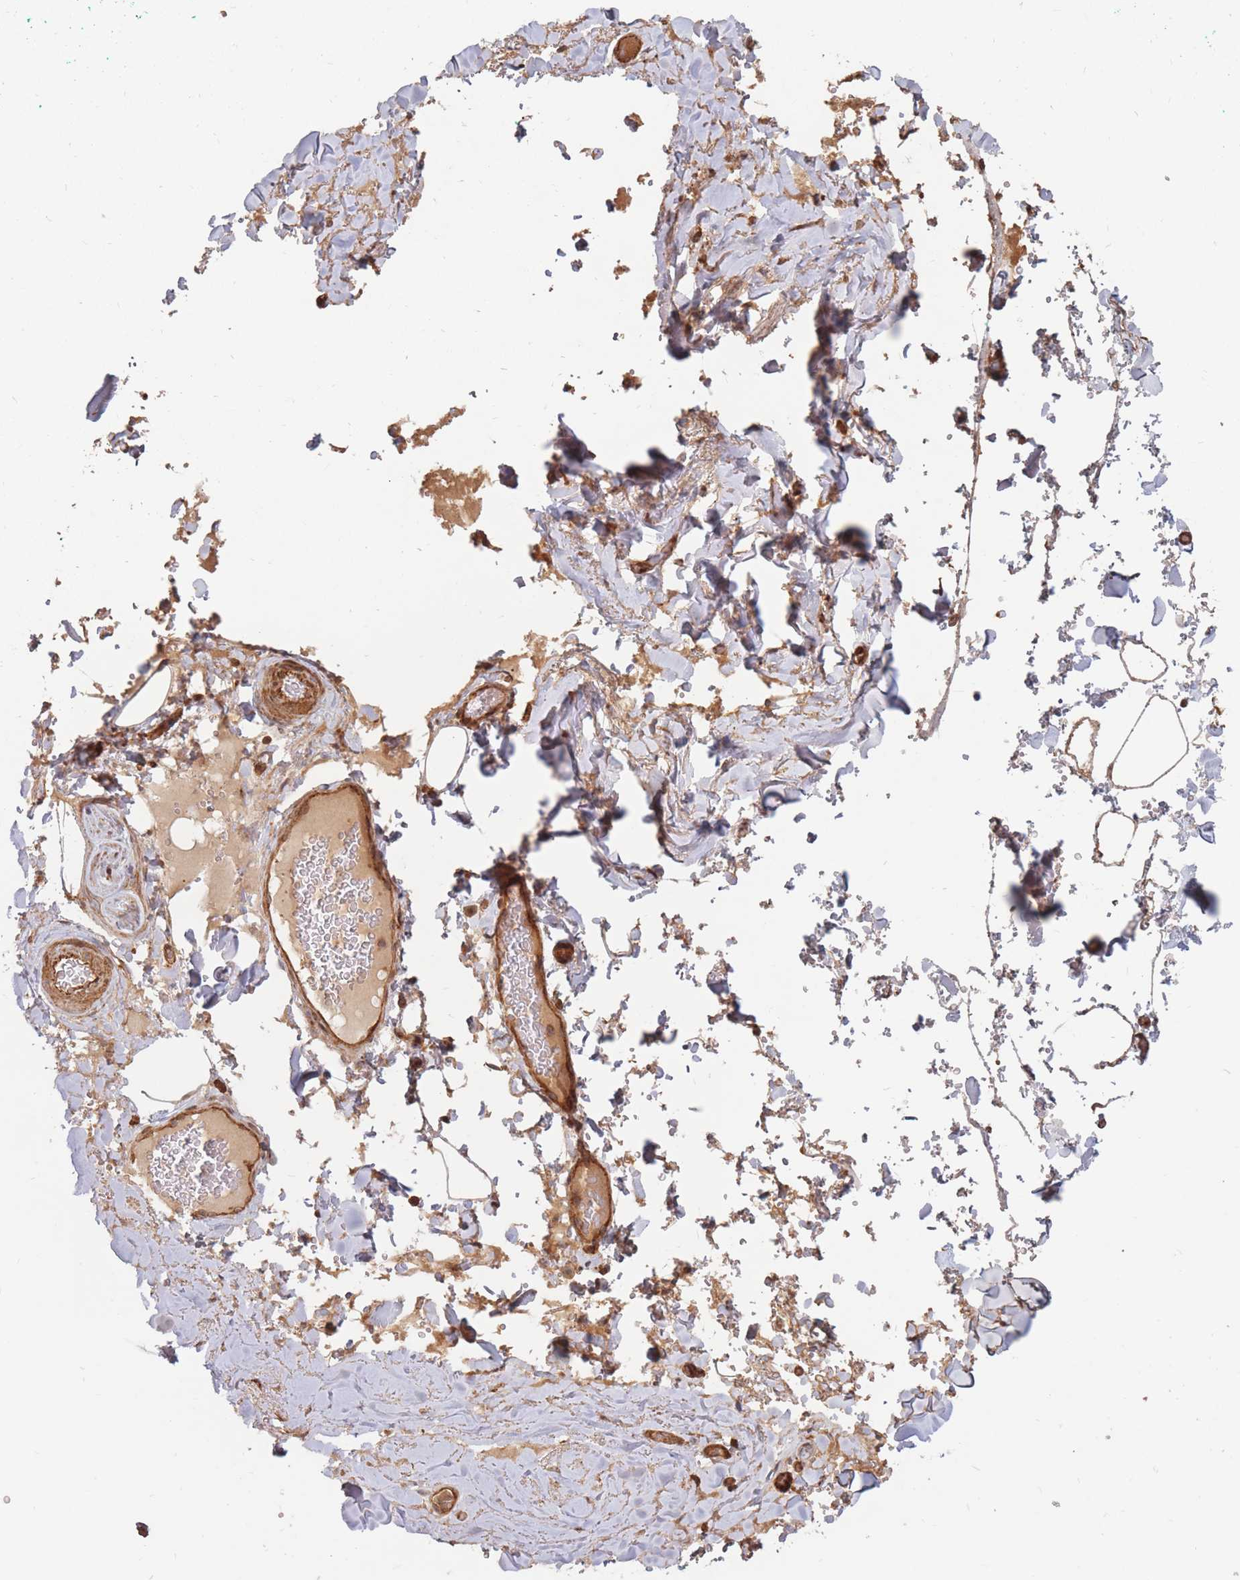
{"staining": {"intensity": "moderate", "quantity": ">75%", "location": "cytoplasmic/membranous"}, "tissue": "adipose tissue", "cell_type": "Adipocytes", "image_type": "normal", "snomed": [{"axis": "morphology", "description": "Normal tissue, NOS"}, {"axis": "topography", "description": "Rectum"}, {"axis": "topography", "description": "Peripheral nerve tissue"}], "caption": "High-power microscopy captured an IHC photomicrograph of unremarkable adipose tissue, revealing moderate cytoplasmic/membranous staining in about >75% of adipocytes. (DAB (3,3'-diaminobenzidine) = brown stain, brightfield microscopy at high magnification).", "gene": "RASSF2", "patient": {"sex": "female", "age": 69}}